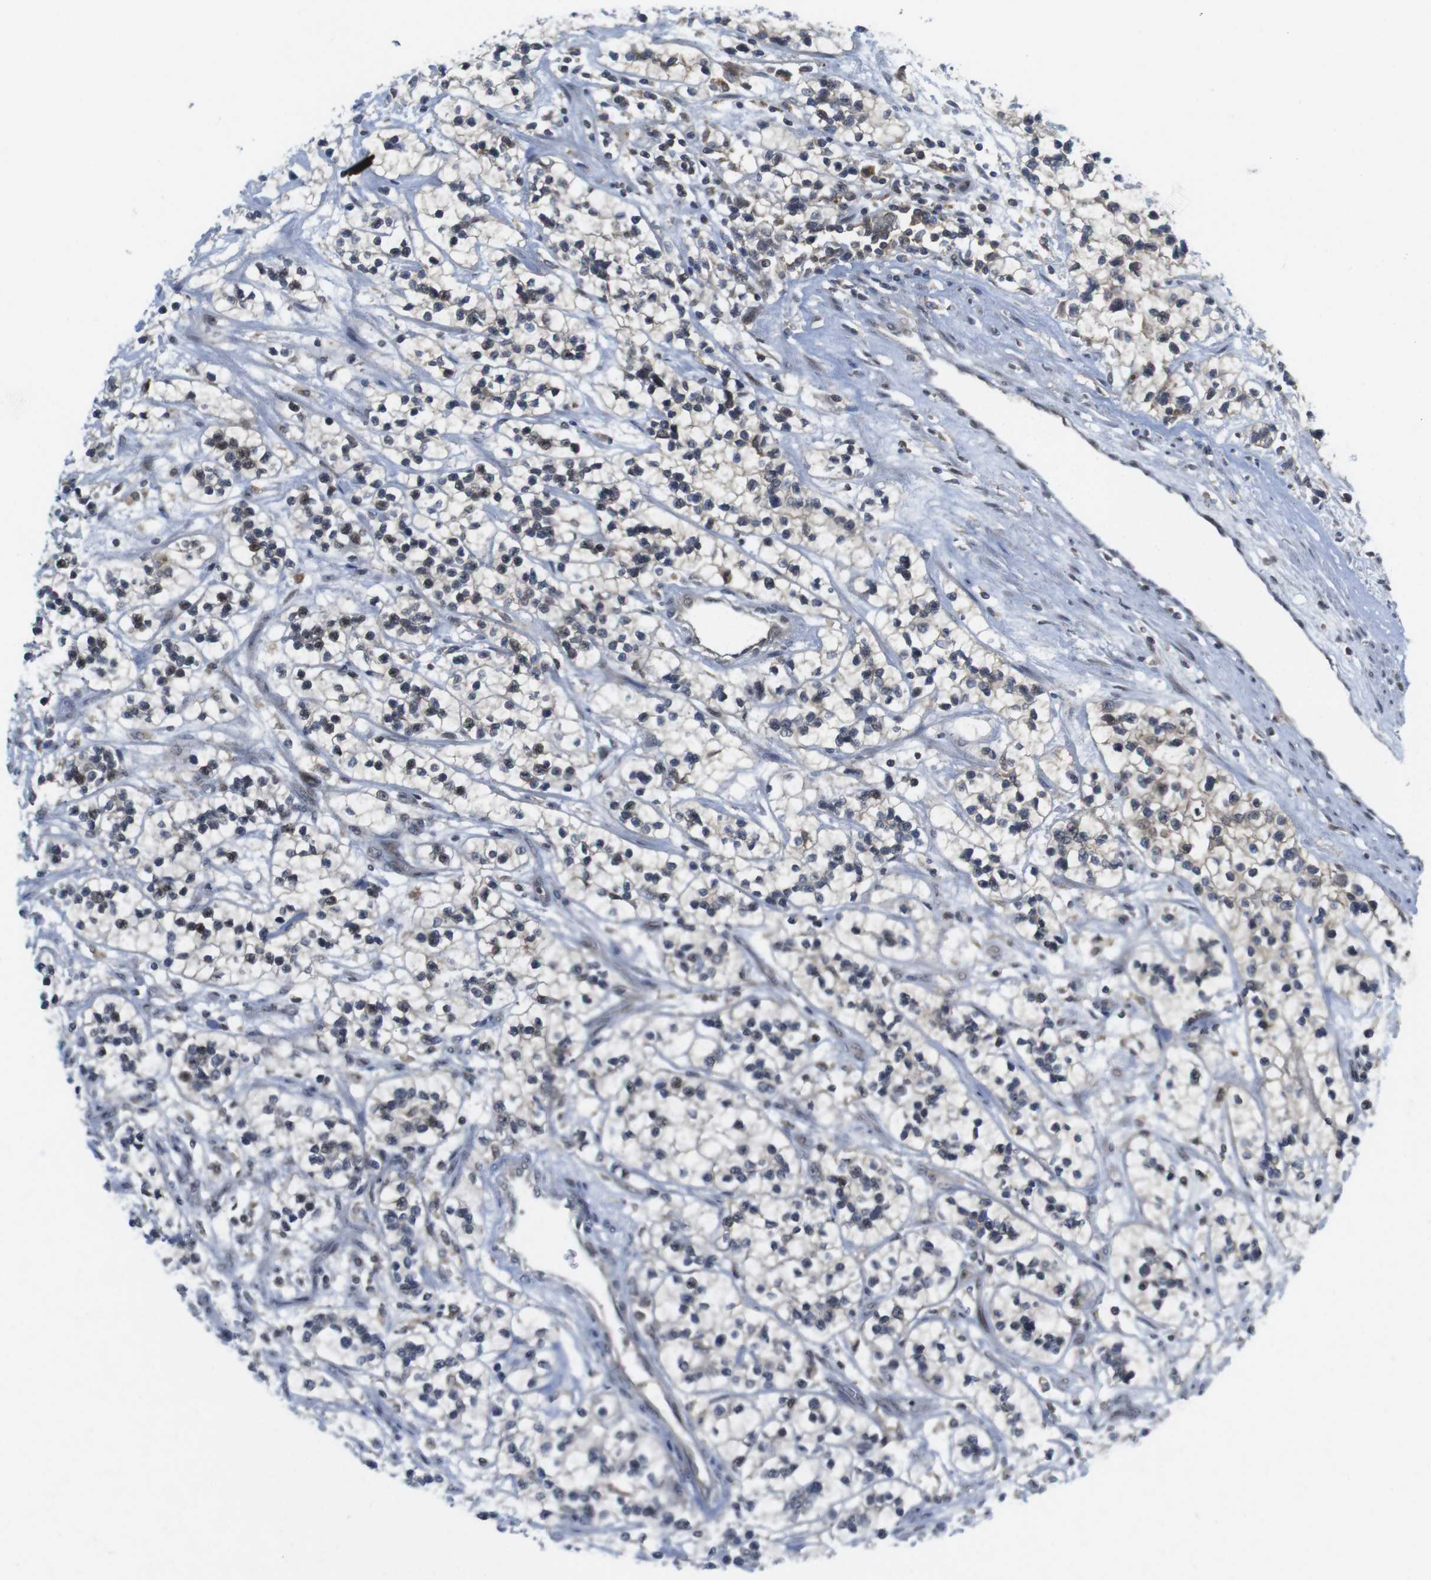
{"staining": {"intensity": "weak", "quantity": "<25%", "location": "nuclear"}, "tissue": "renal cancer", "cell_type": "Tumor cells", "image_type": "cancer", "snomed": [{"axis": "morphology", "description": "Adenocarcinoma, NOS"}, {"axis": "topography", "description": "Kidney"}], "caption": "Tumor cells are negative for brown protein staining in renal adenocarcinoma.", "gene": "RCC1", "patient": {"sex": "female", "age": 57}}